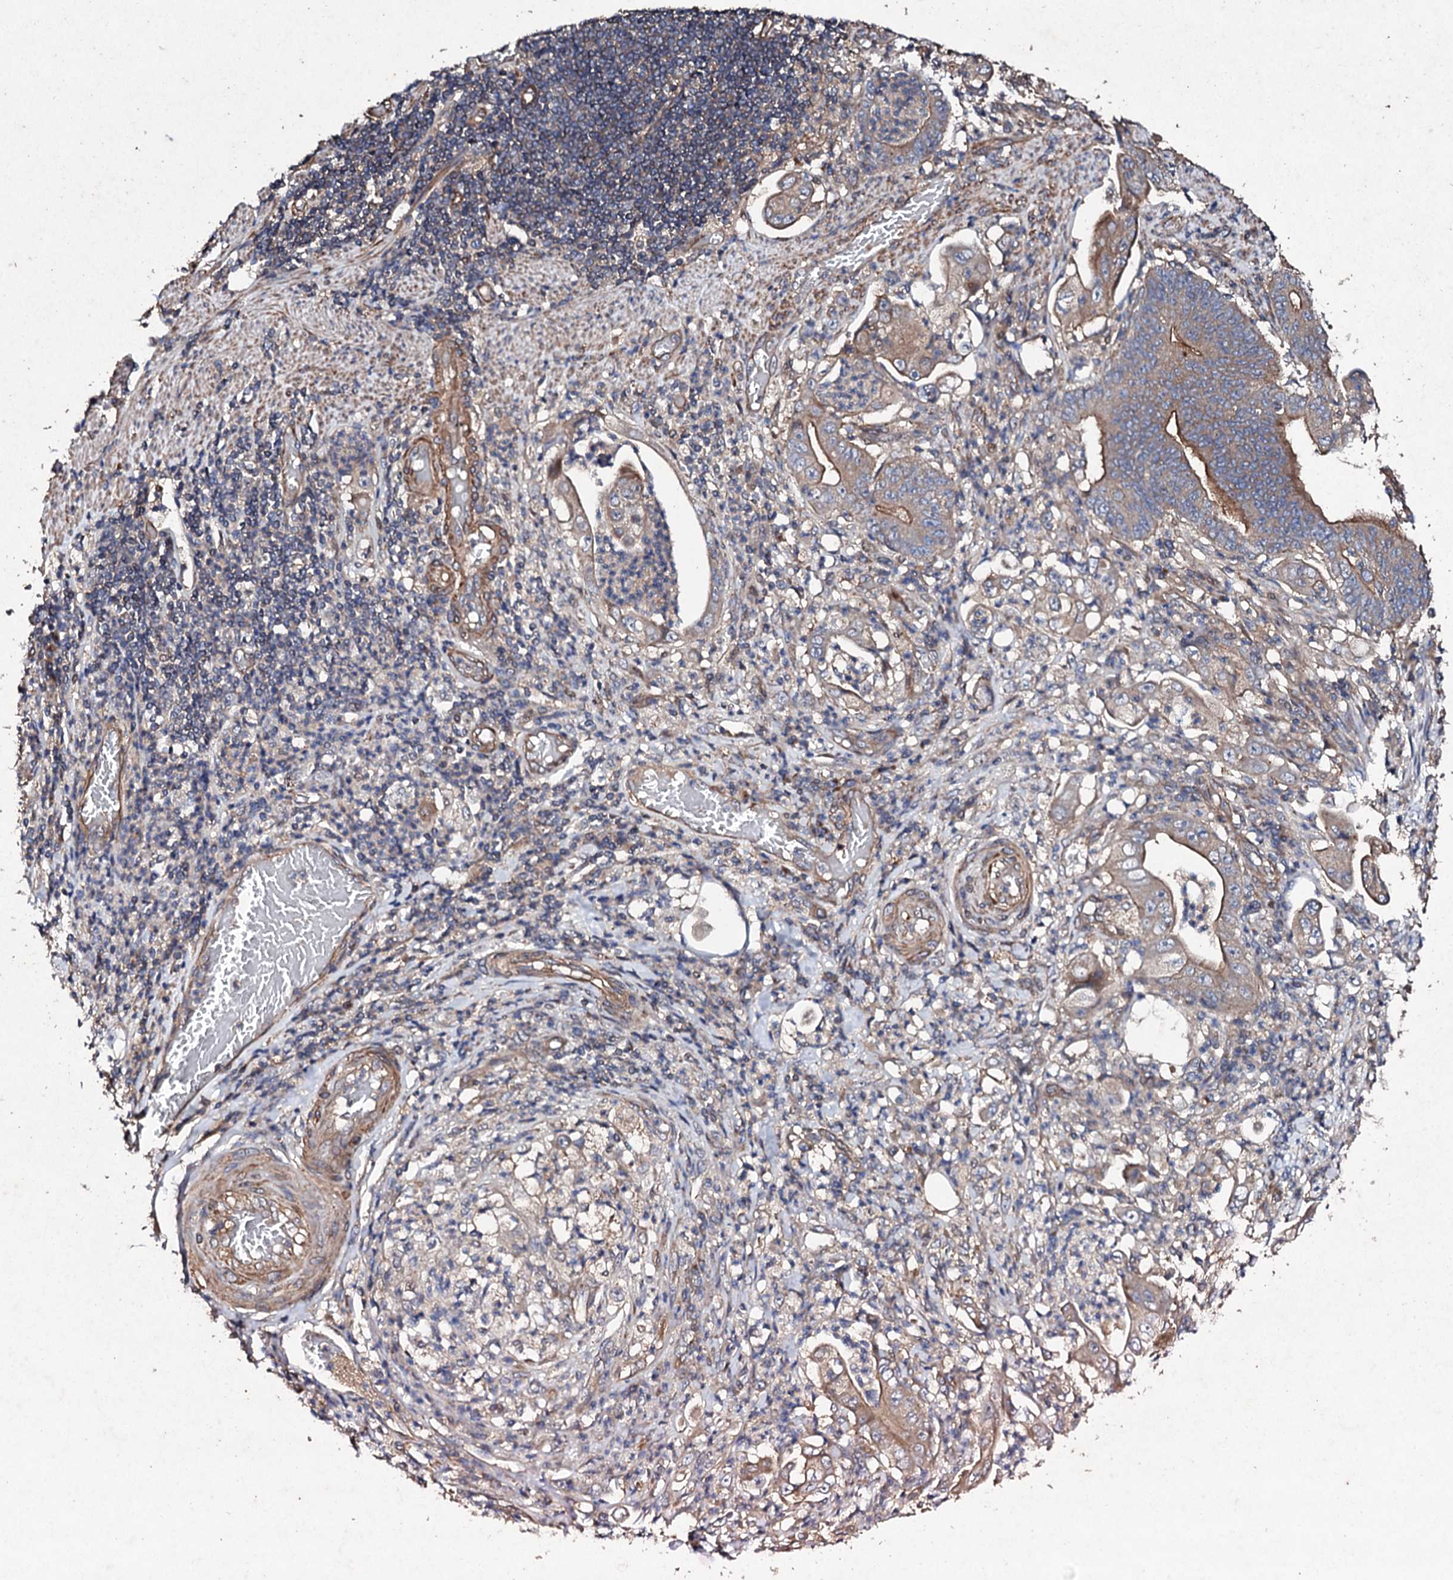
{"staining": {"intensity": "moderate", "quantity": ">75%", "location": "cytoplasmic/membranous"}, "tissue": "stomach cancer", "cell_type": "Tumor cells", "image_type": "cancer", "snomed": [{"axis": "morphology", "description": "Adenocarcinoma, NOS"}, {"axis": "topography", "description": "Stomach"}], "caption": "Stomach adenocarcinoma tissue reveals moderate cytoplasmic/membranous expression in about >75% of tumor cells", "gene": "MOCOS", "patient": {"sex": "female", "age": 73}}